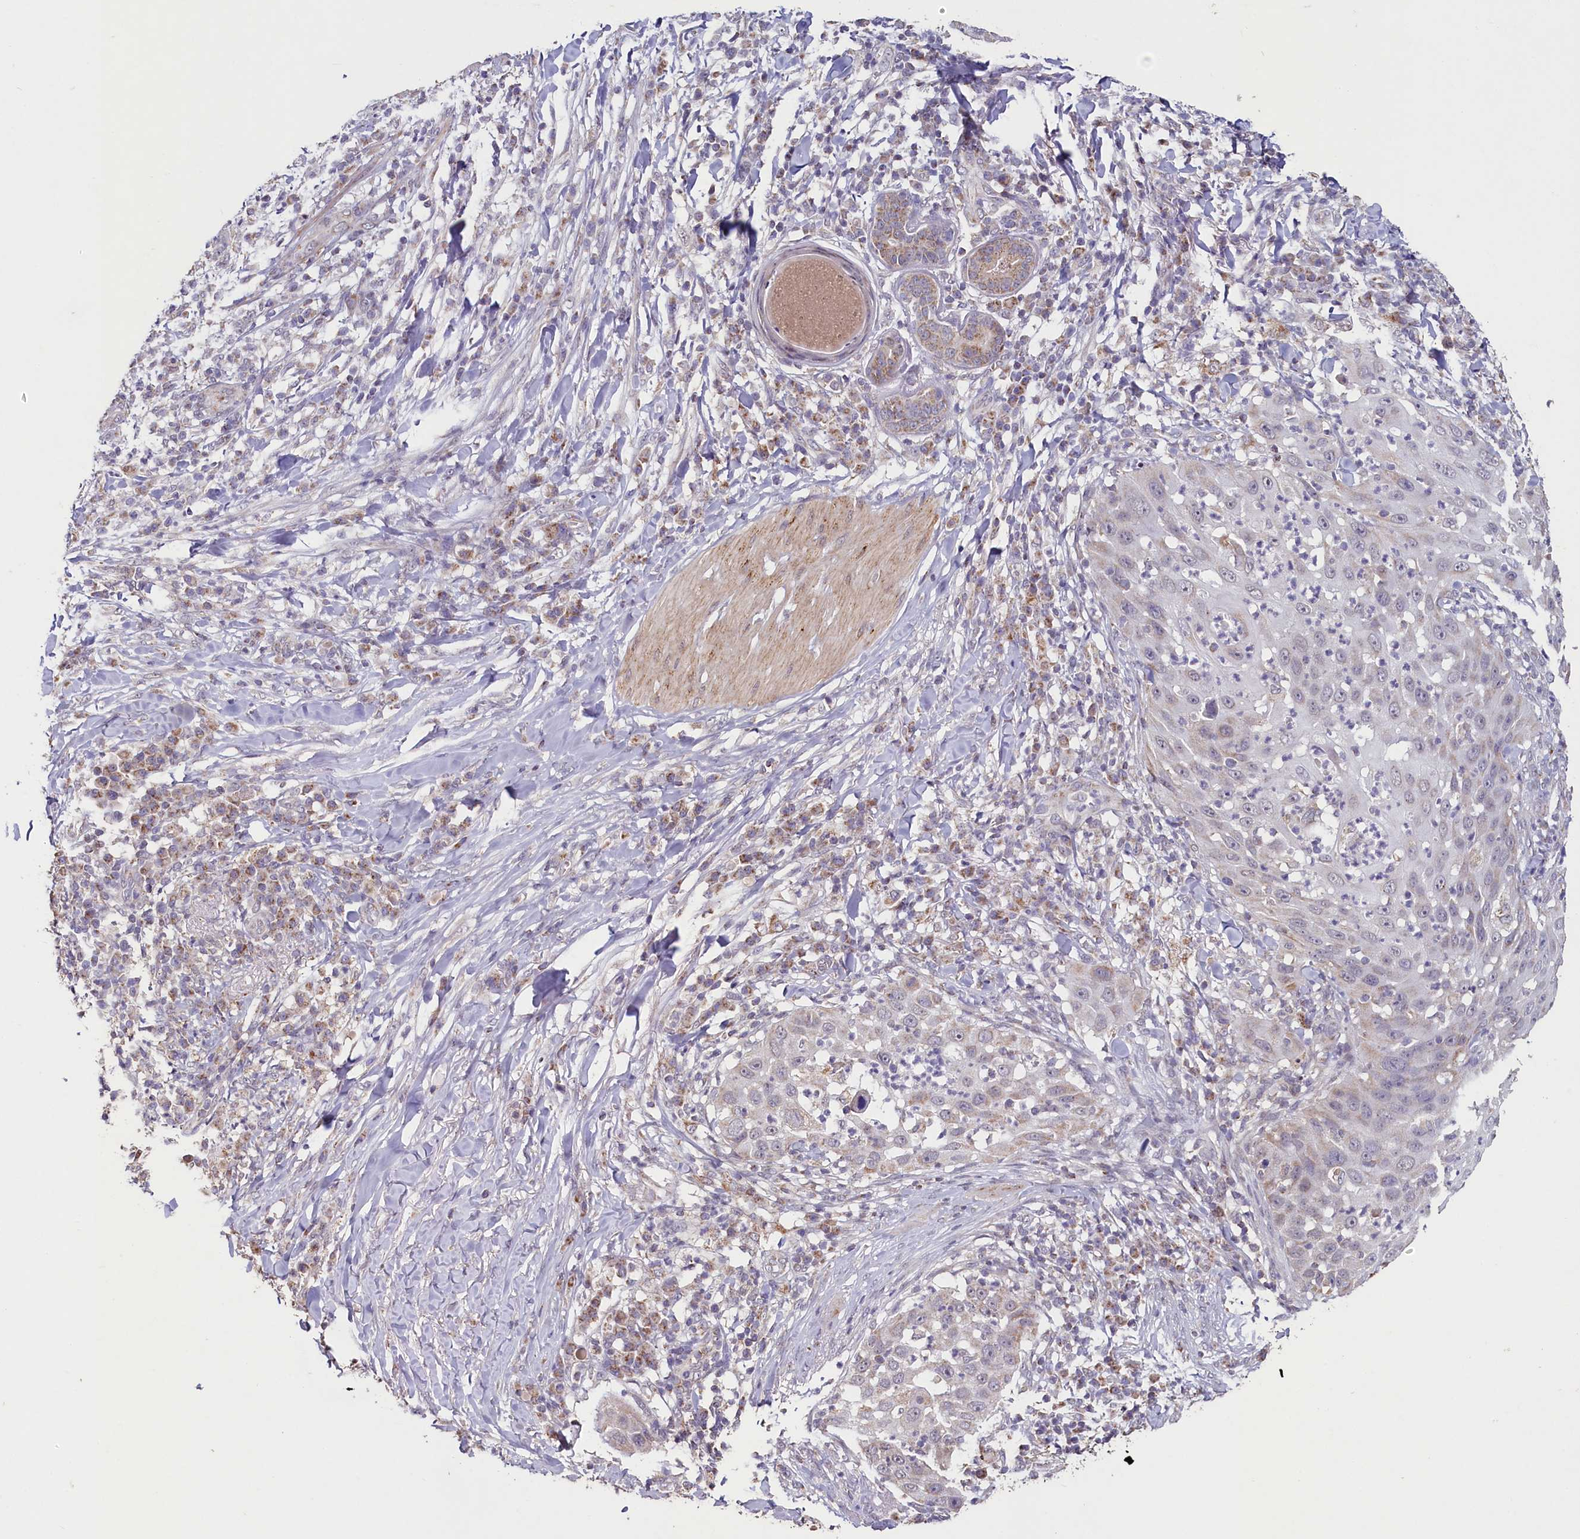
{"staining": {"intensity": "moderate", "quantity": "<25%", "location": "cytoplasmic/membranous"}, "tissue": "skin cancer", "cell_type": "Tumor cells", "image_type": "cancer", "snomed": [{"axis": "morphology", "description": "Squamous cell carcinoma, NOS"}, {"axis": "topography", "description": "Skin"}], "caption": "This image demonstrates skin cancer stained with immunohistochemistry (IHC) to label a protein in brown. The cytoplasmic/membranous of tumor cells show moderate positivity for the protein. Nuclei are counter-stained blue.", "gene": "PDE6D", "patient": {"sex": "female", "age": 44}}